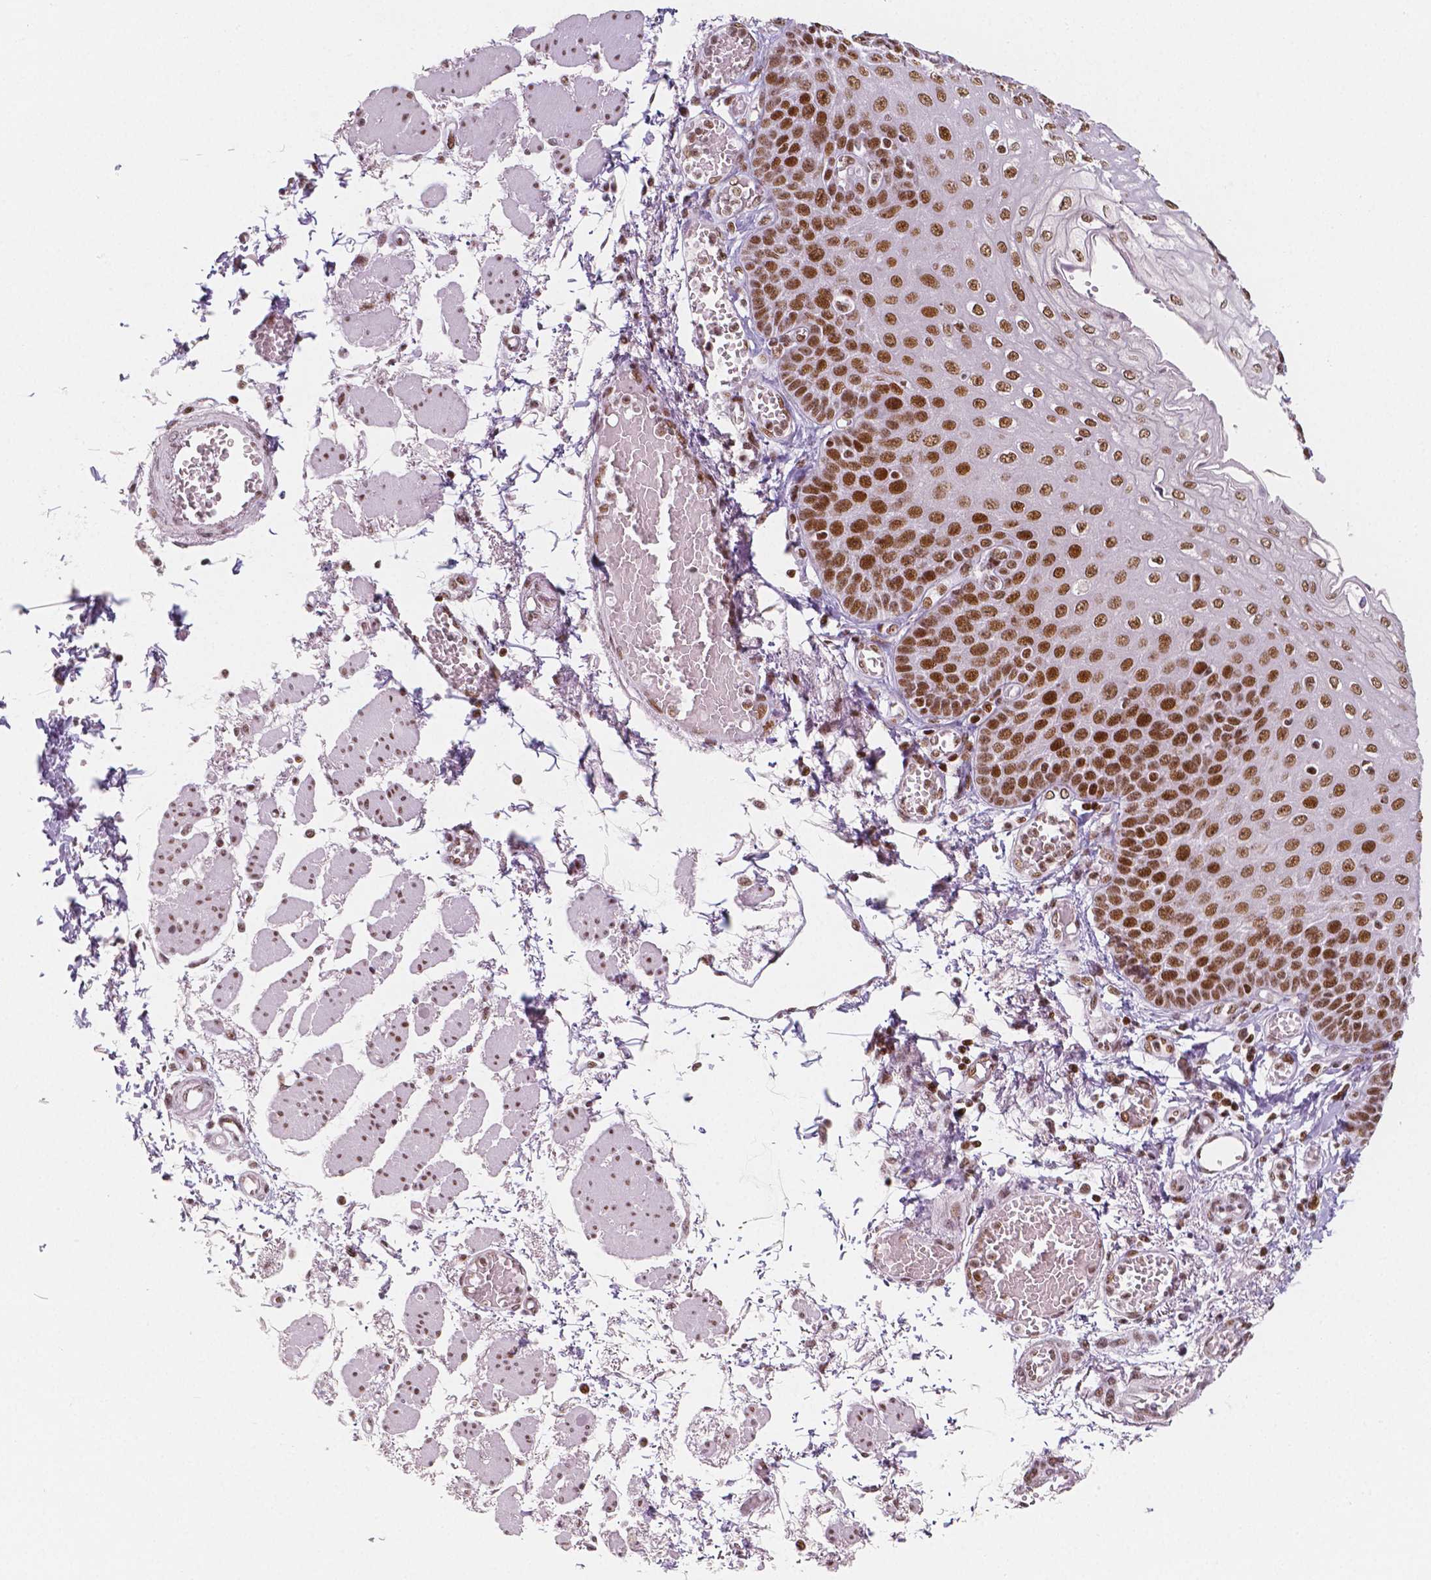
{"staining": {"intensity": "strong", "quantity": ">75%", "location": "nuclear"}, "tissue": "esophagus", "cell_type": "Squamous epithelial cells", "image_type": "normal", "snomed": [{"axis": "morphology", "description": "Normal tissue, NOS"}, {"axis": "morphology", "description": "Adenocarcinoma, NOS"}, {"axis": "topography", "description": "Esophagus"}], "caption": "Immunohistochemical staining of normal esophagus shows high levels of strong nuclear positivity in approximately >75% of squamous epithelial cells. (Brightfield microscopy of DAB IHC at high magnification).", "gene": "HDAC1", "patient": {"sex": "male", "age": 81}}